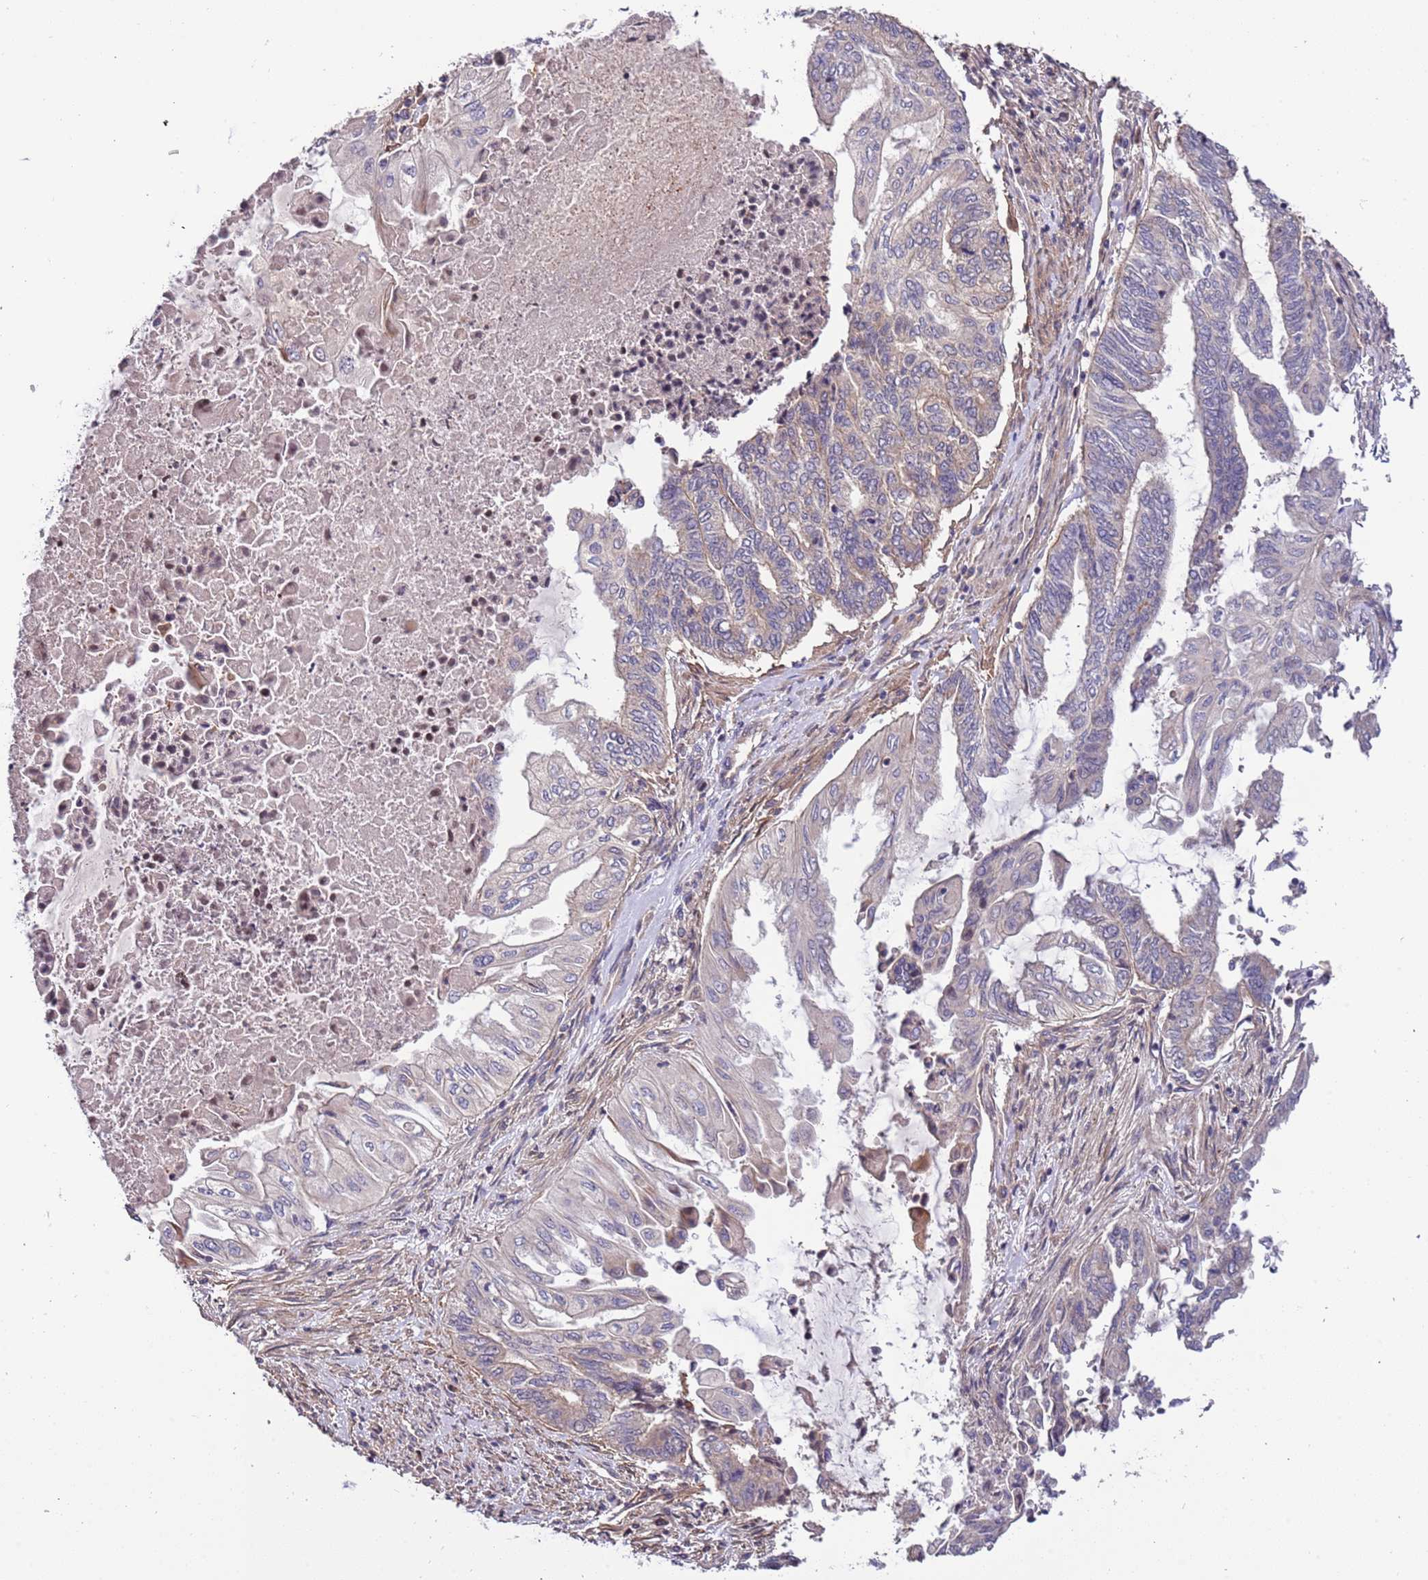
{"staining": {"intensity": "weak", "quantity": "<25%", "location": "cytoplasmic/membranous"}, "tissue": "endometrial cancer", "cell_type": "Tumor cells", "image_type": "cancer", "snomed": [{"axis": "morphology", "description": "Adenocarcinoma, NOS"}, {"axis": "topography", "description": "Uterus"}, {"axis": "topography", "description": "Endometrium"}], "caption": "Human endometrial cancer stained for a protein using immunohistochemistry reveals no positivity in tumor cells.", "gene": "LAMB4", "patient": {"sex": "female", "age": 70}}